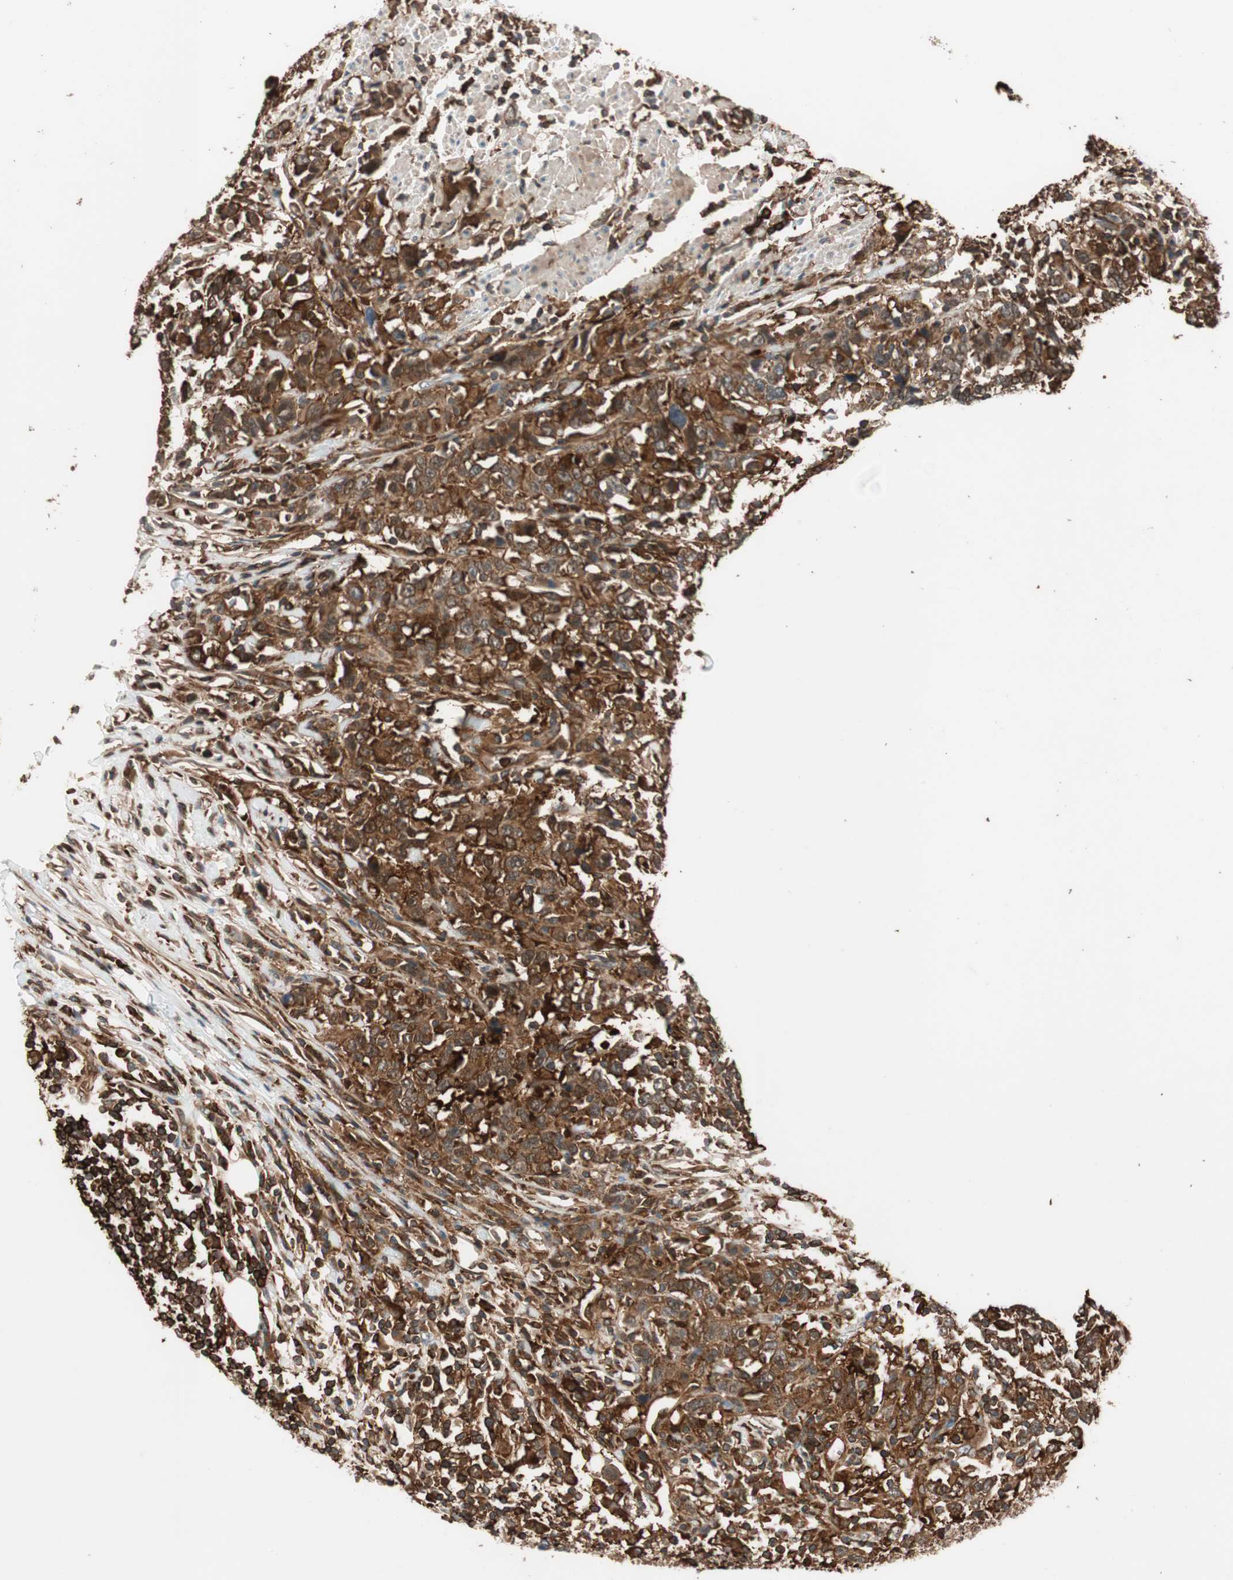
{"staining": {"intensity": "strong", "quantity": ">75%", "location": "cytoplasmic/membranous"}, "tissue": "urothelial cancer", "cell_type": "Tumor cells", "image_type": "cancer", "snomed": [{"axis": "morphology", "description": "Urothelial carcinoma, High grade"}, {"axis": "topography", "description": "Urinary bladder"}], "caption": "Immunohistochemical staining of urothelial cancer reveals high levels of strong cytoplasmic/membranous staining in approximately >75% of tumor cells.", "gene": "VASP", "patient": {"sex": "male", "age": 61}}